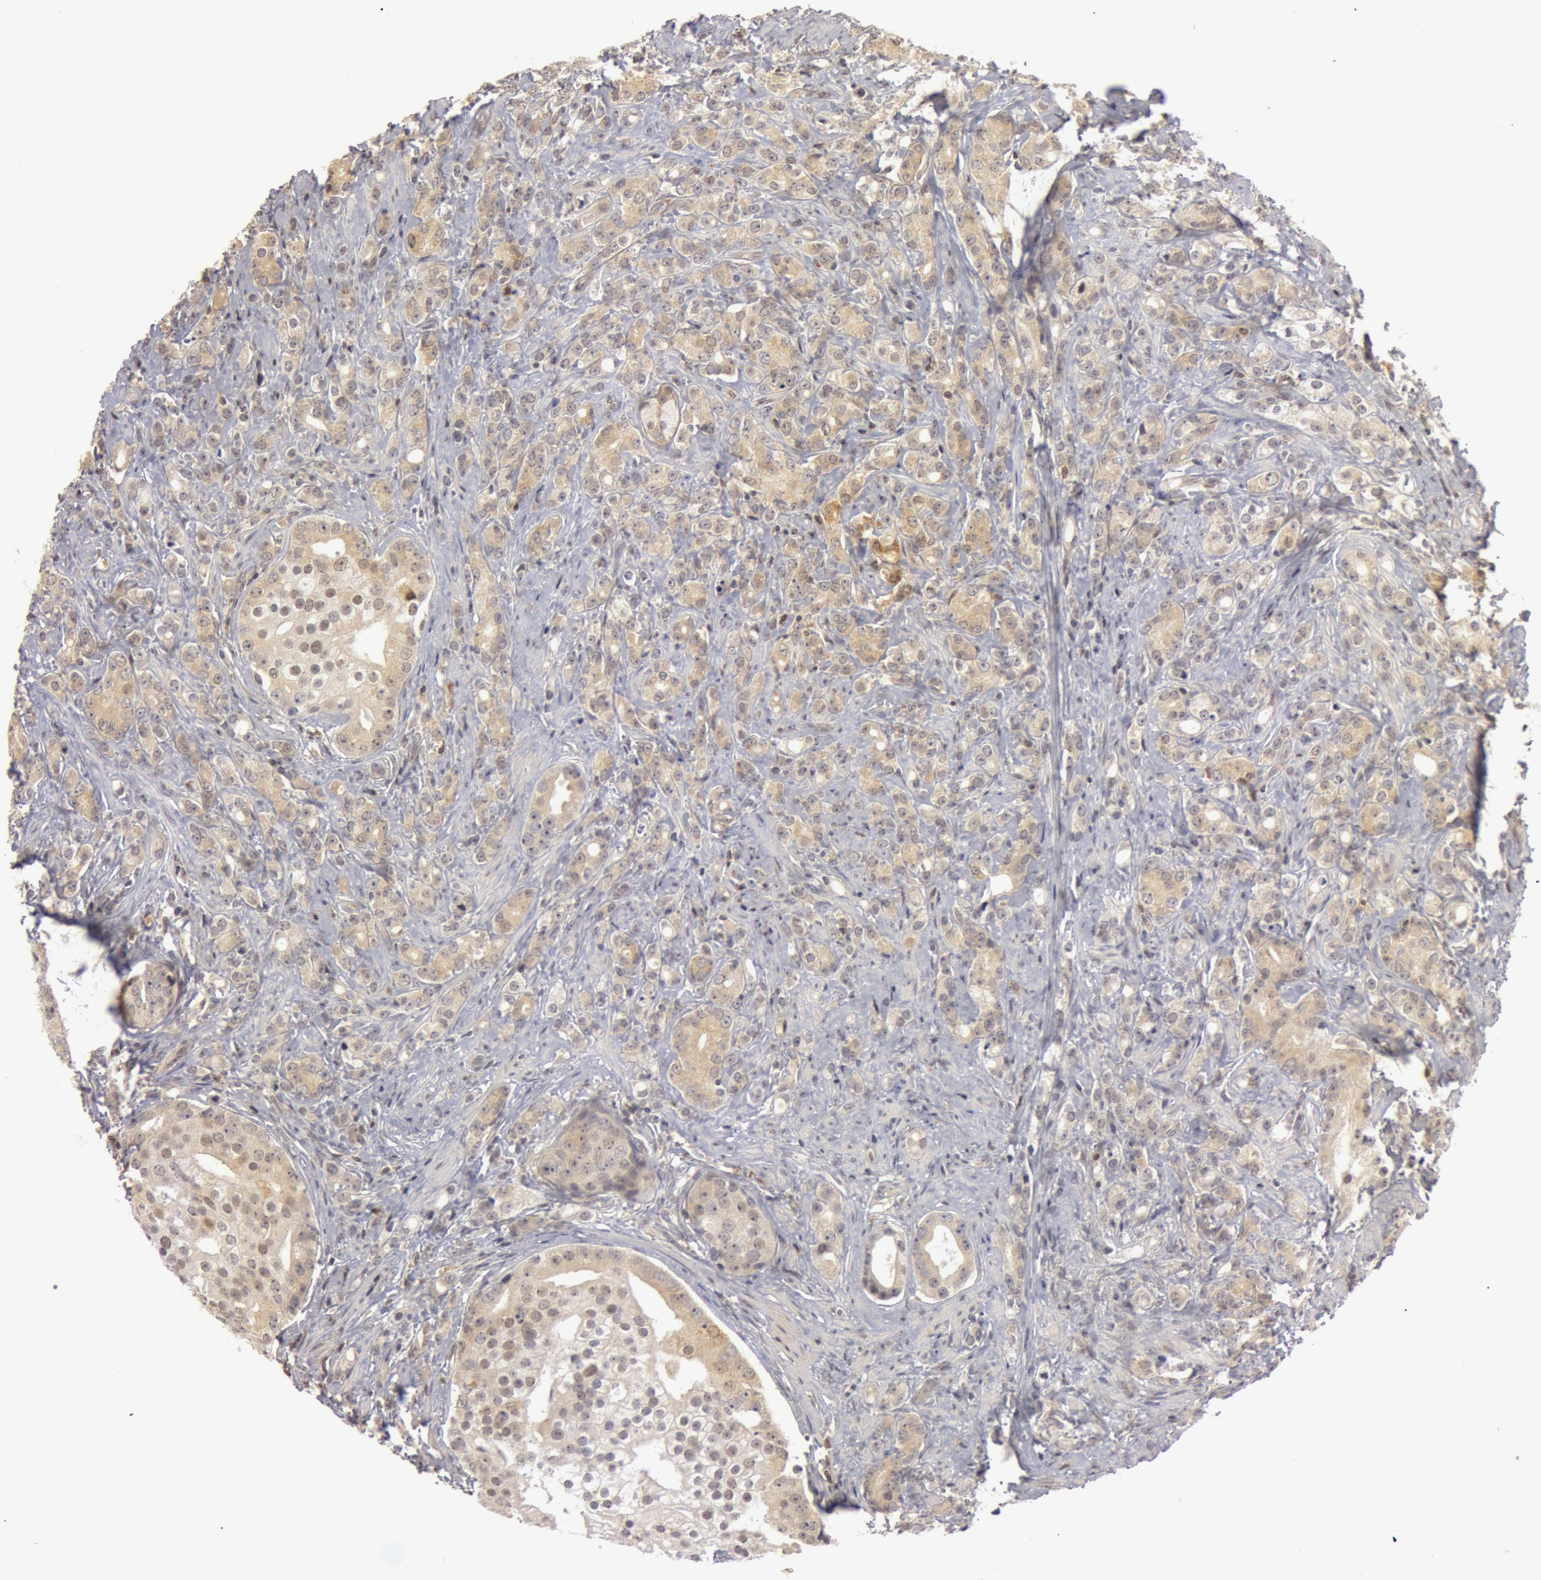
{"staining": {"intensity": "negative", "quantity": "none", "location": "none"}, "tissue": "prostate cancer", "cell_type": "Tumor cells", "image_type": "cancer", "snomed": [{"axis": "morphology", "description": "Adenocarcinoma, Medium grade"}, {"axis": "topography", "description": "Prostate"}], "caption": "Photomicrograph shows no significant protein staining in tumor cells of prostate medium-grade adenocarcinoma.", "gene": "OASL", "patient": {"sex": "male", "age": 59}}